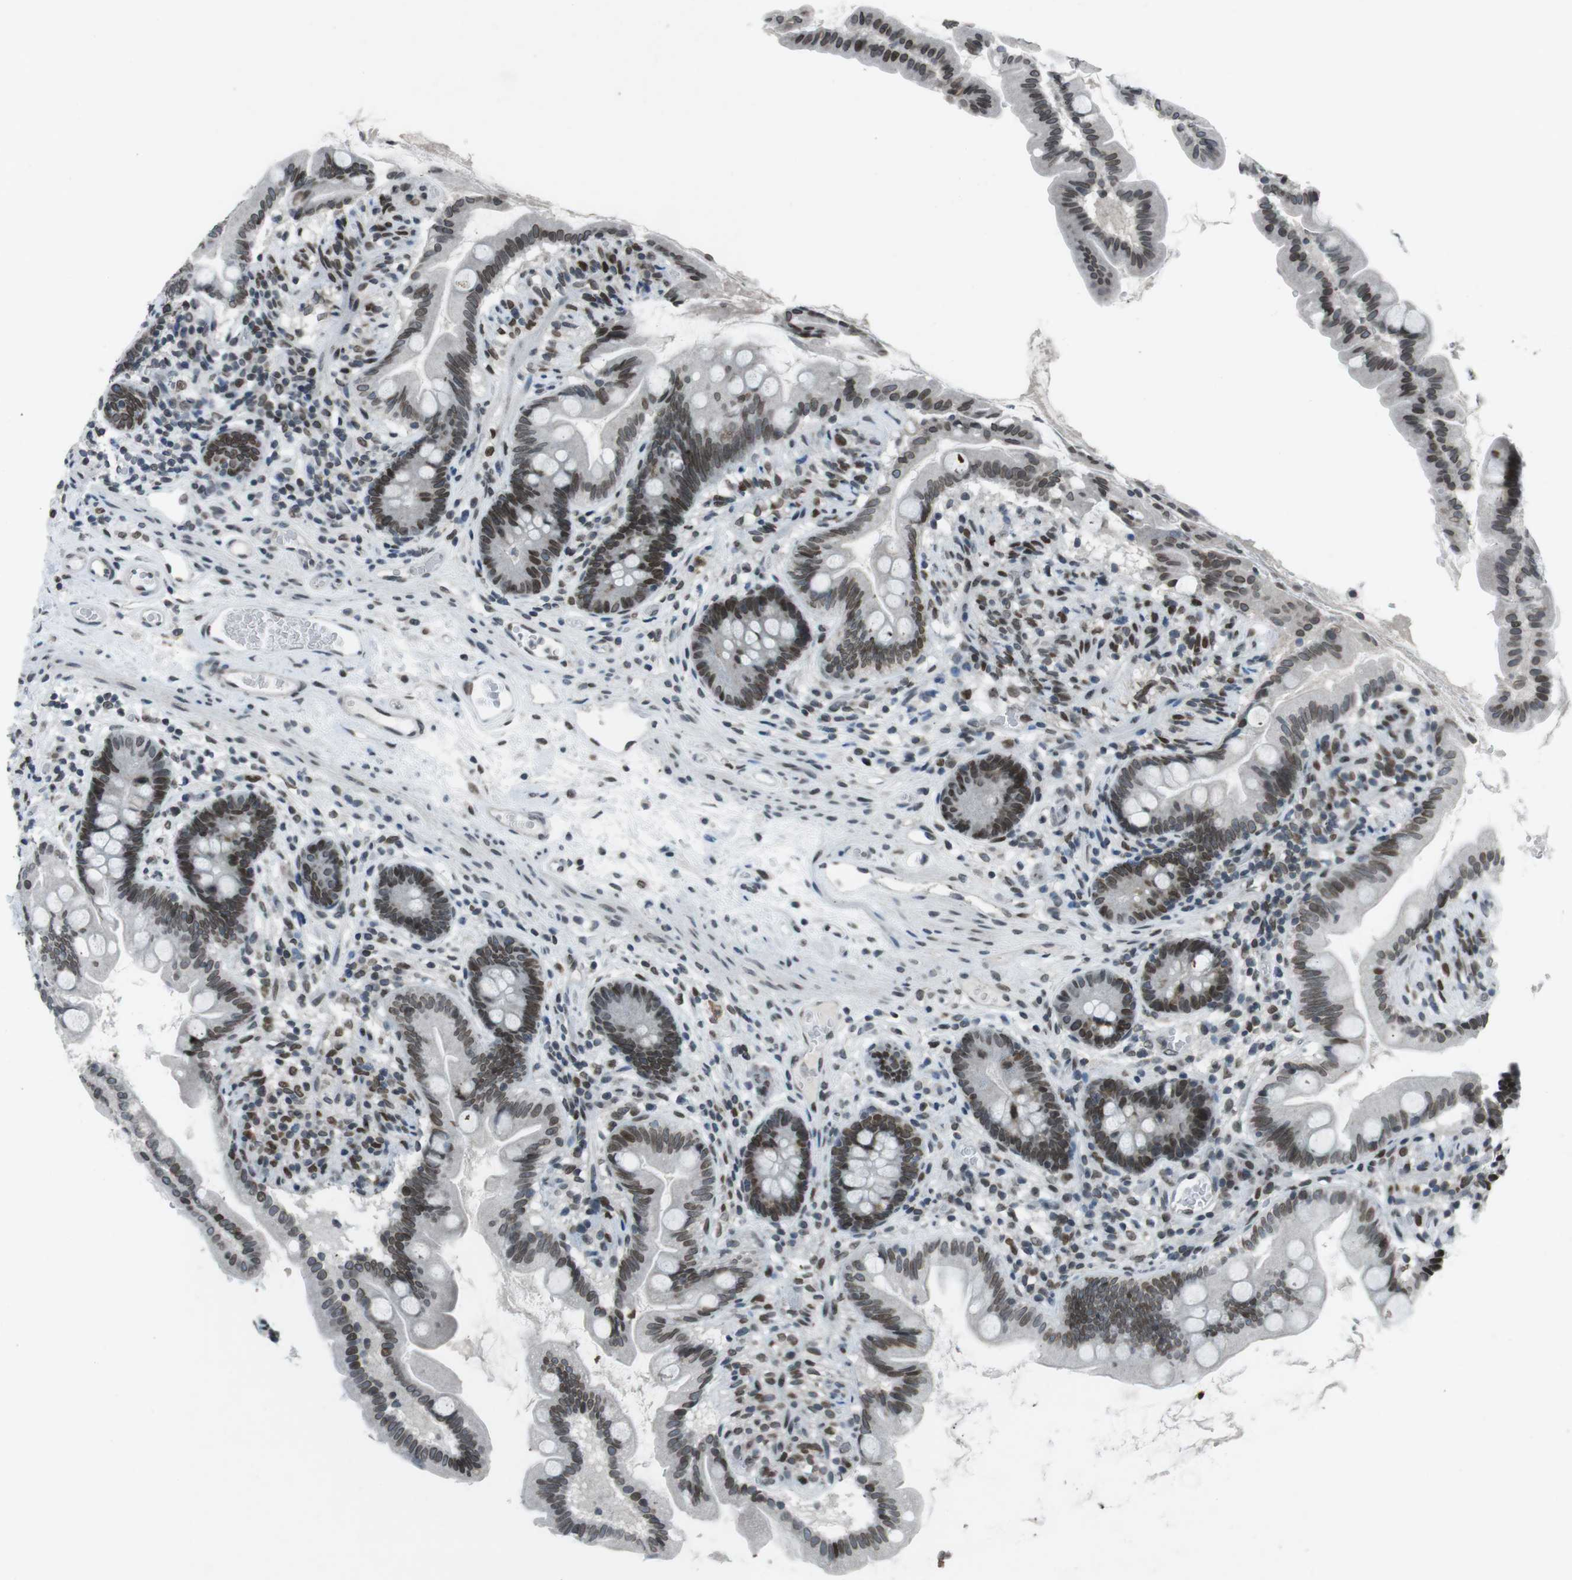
{"staining": {"intensity": "strong", "quantity": "25%-75%", "location": "nuclear"}, "tissue": "small intestine", "cell_type": "Glandular cells", "image_type": "normal", "snomed": [{"axis": "morphology", "description": "Normal tissue, NOS"}, {"axis": "topography", "description": "Small intestine"}], "caption": "Immunohistochemical staining of normal small intestine reveals high levels of strong nuclear staining in about 25%-75% of glandular cells.", "gene": "MAD1L1", "patient": {"sex": "female", "age": 56}}